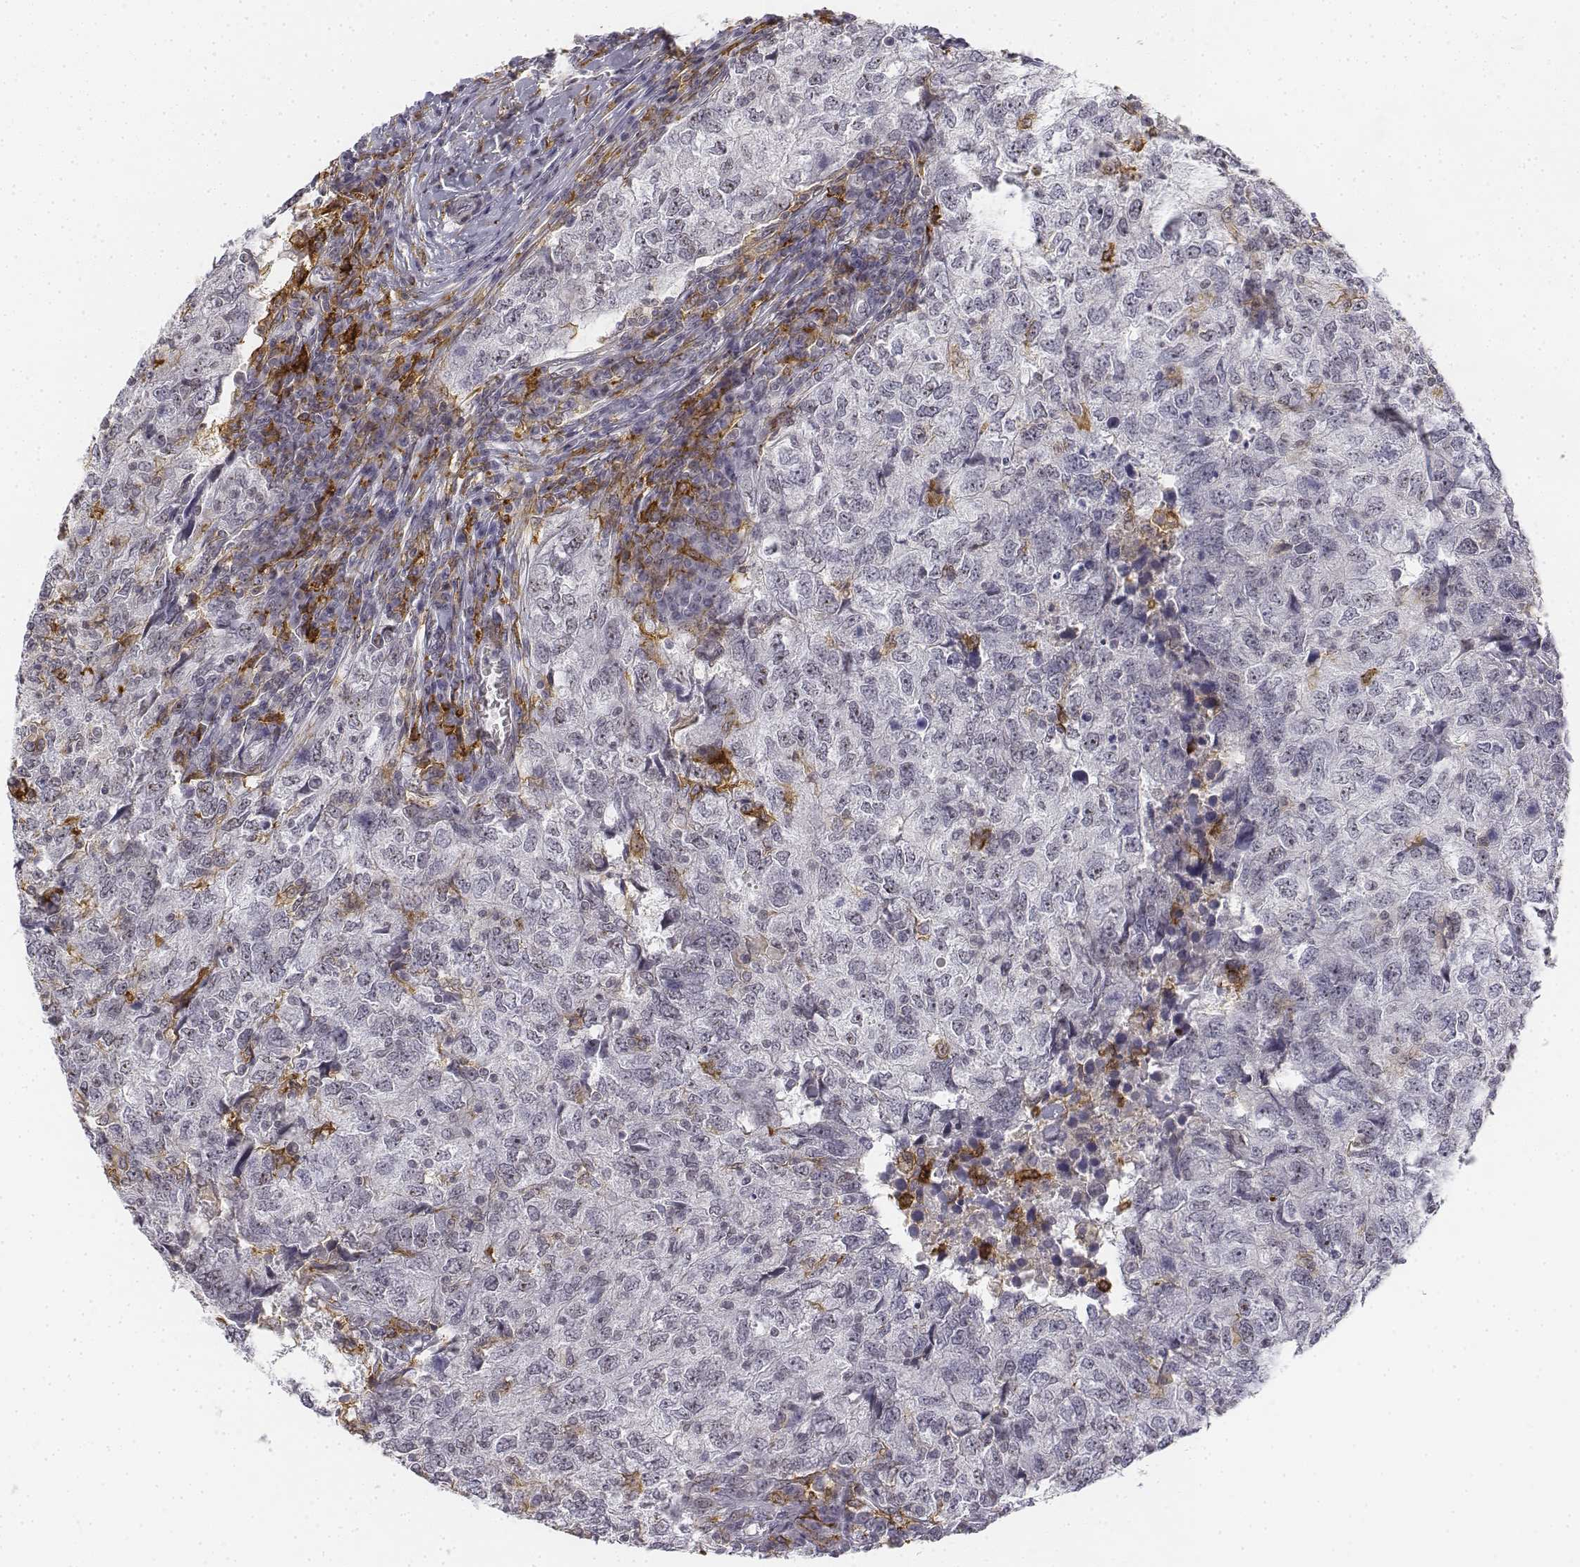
{"staining": {"intensity": "negative", "quantity": "none", "location": "none"}, "tissue": "breast cancer", "cell_type": "Tumor cells", "image_type": "cancer", "snomed": [{"axis": "morphology", "description": "Duct carcinoma"}, {"axis": "topography", "description": "Breast"}], "caption": "Immunohistochemistry of human infiltrating ductal carcinoma (breast) displays no positivity in tumor cells.", "gene": "CD14", "patient": {"sex": "female", "age": 30}}